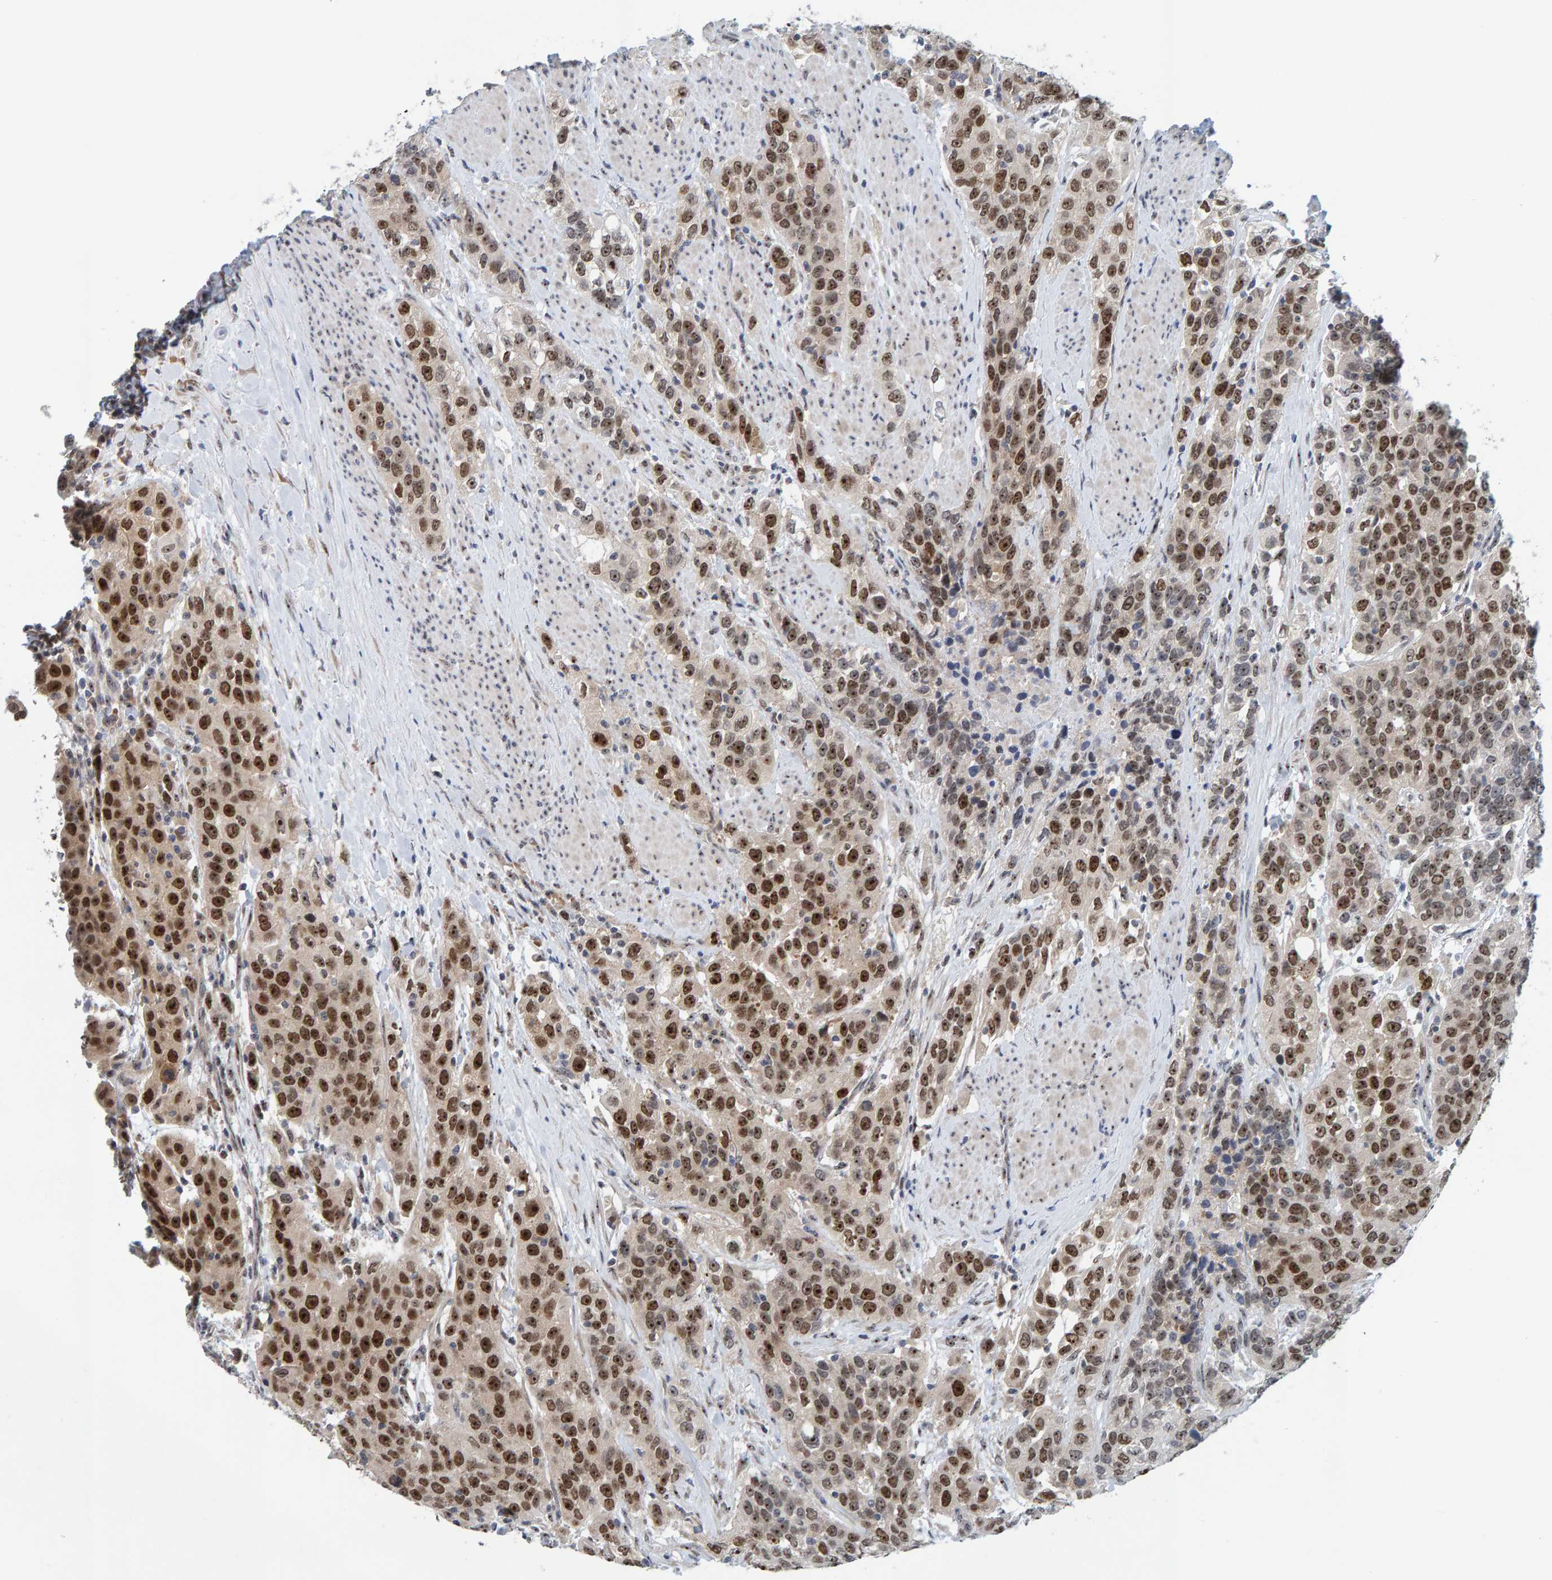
{"staining": {"intensity": "strong", "quantity": ">75%", "location": "nuclear"}, "tissue": "urothelial cancer", "cell_type": "Tumor cells", "image_type": "cancer", "snomed": [{"axis": "morphology", "description": "Urothelial carcinoma, High grade"}, {"axis": "topography", "description": "Urinary bladder"}], "caption": "Protein staining of urothelial carcinoma (high-grade) tissue reveals strong nuclear positivity in approximately >75% of tumor cells.", "gene": "POLR1E", "patient": {"sex": "female", "age": 80}}